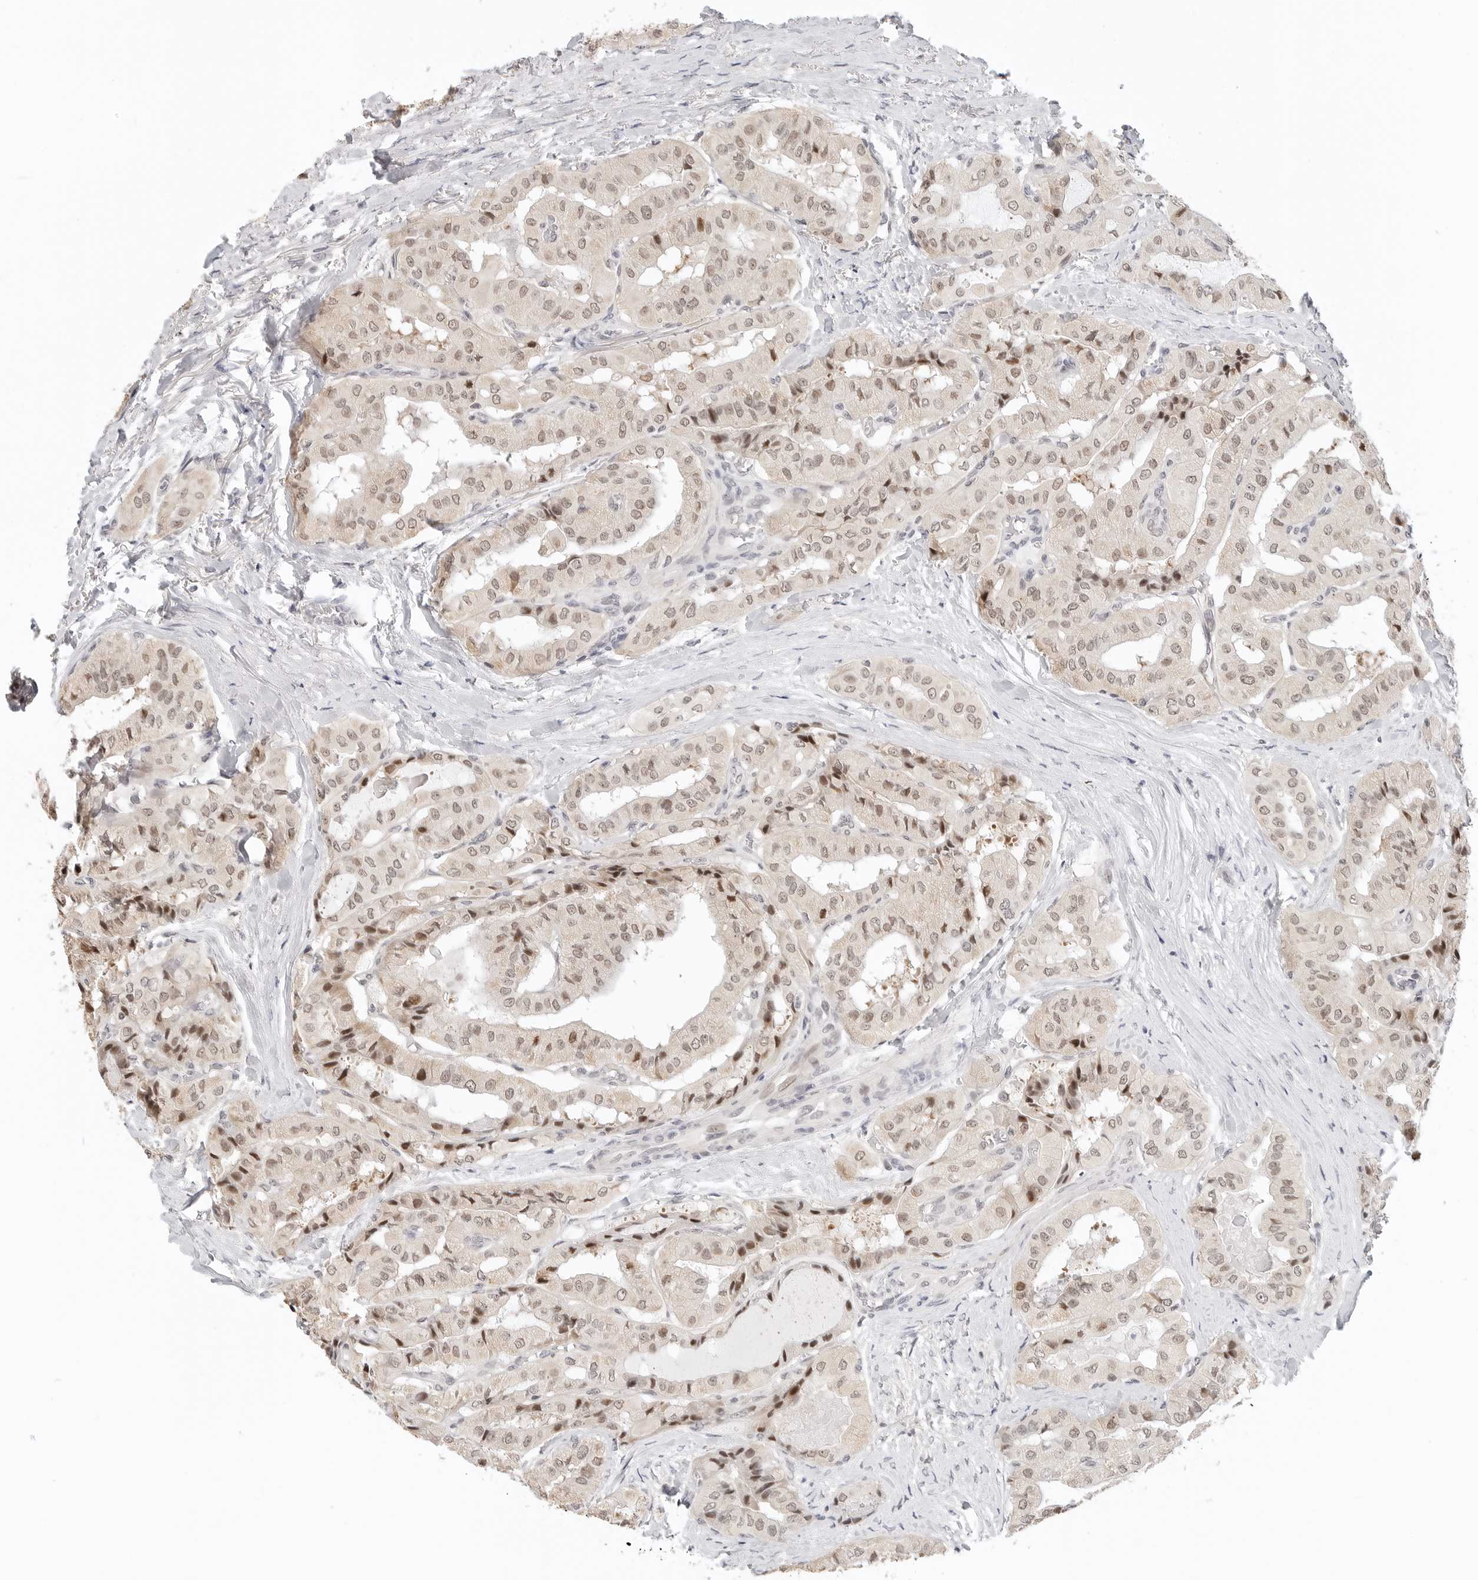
{"staining": {"intensity": "strong", "quantity": "<25%", "location": "nuclear"}, "tissue": "thyroid cancer", "cell_type": "Tumor cells", "image_type": "cancer", "snomed": [{"axis": "morphology", "description": "Papillary adenocarcinoma, NOS"}, {"axis": "topography", "description": "Thyroid gland"}], "caption": "Immunohistochemical staining of thyroid cancer exhibits medium levels of strong nuclear protein expression in approximately <25% of tumor cells.", "gene": "TSEN2", "patient": {"sex": "female", "age": 59}}